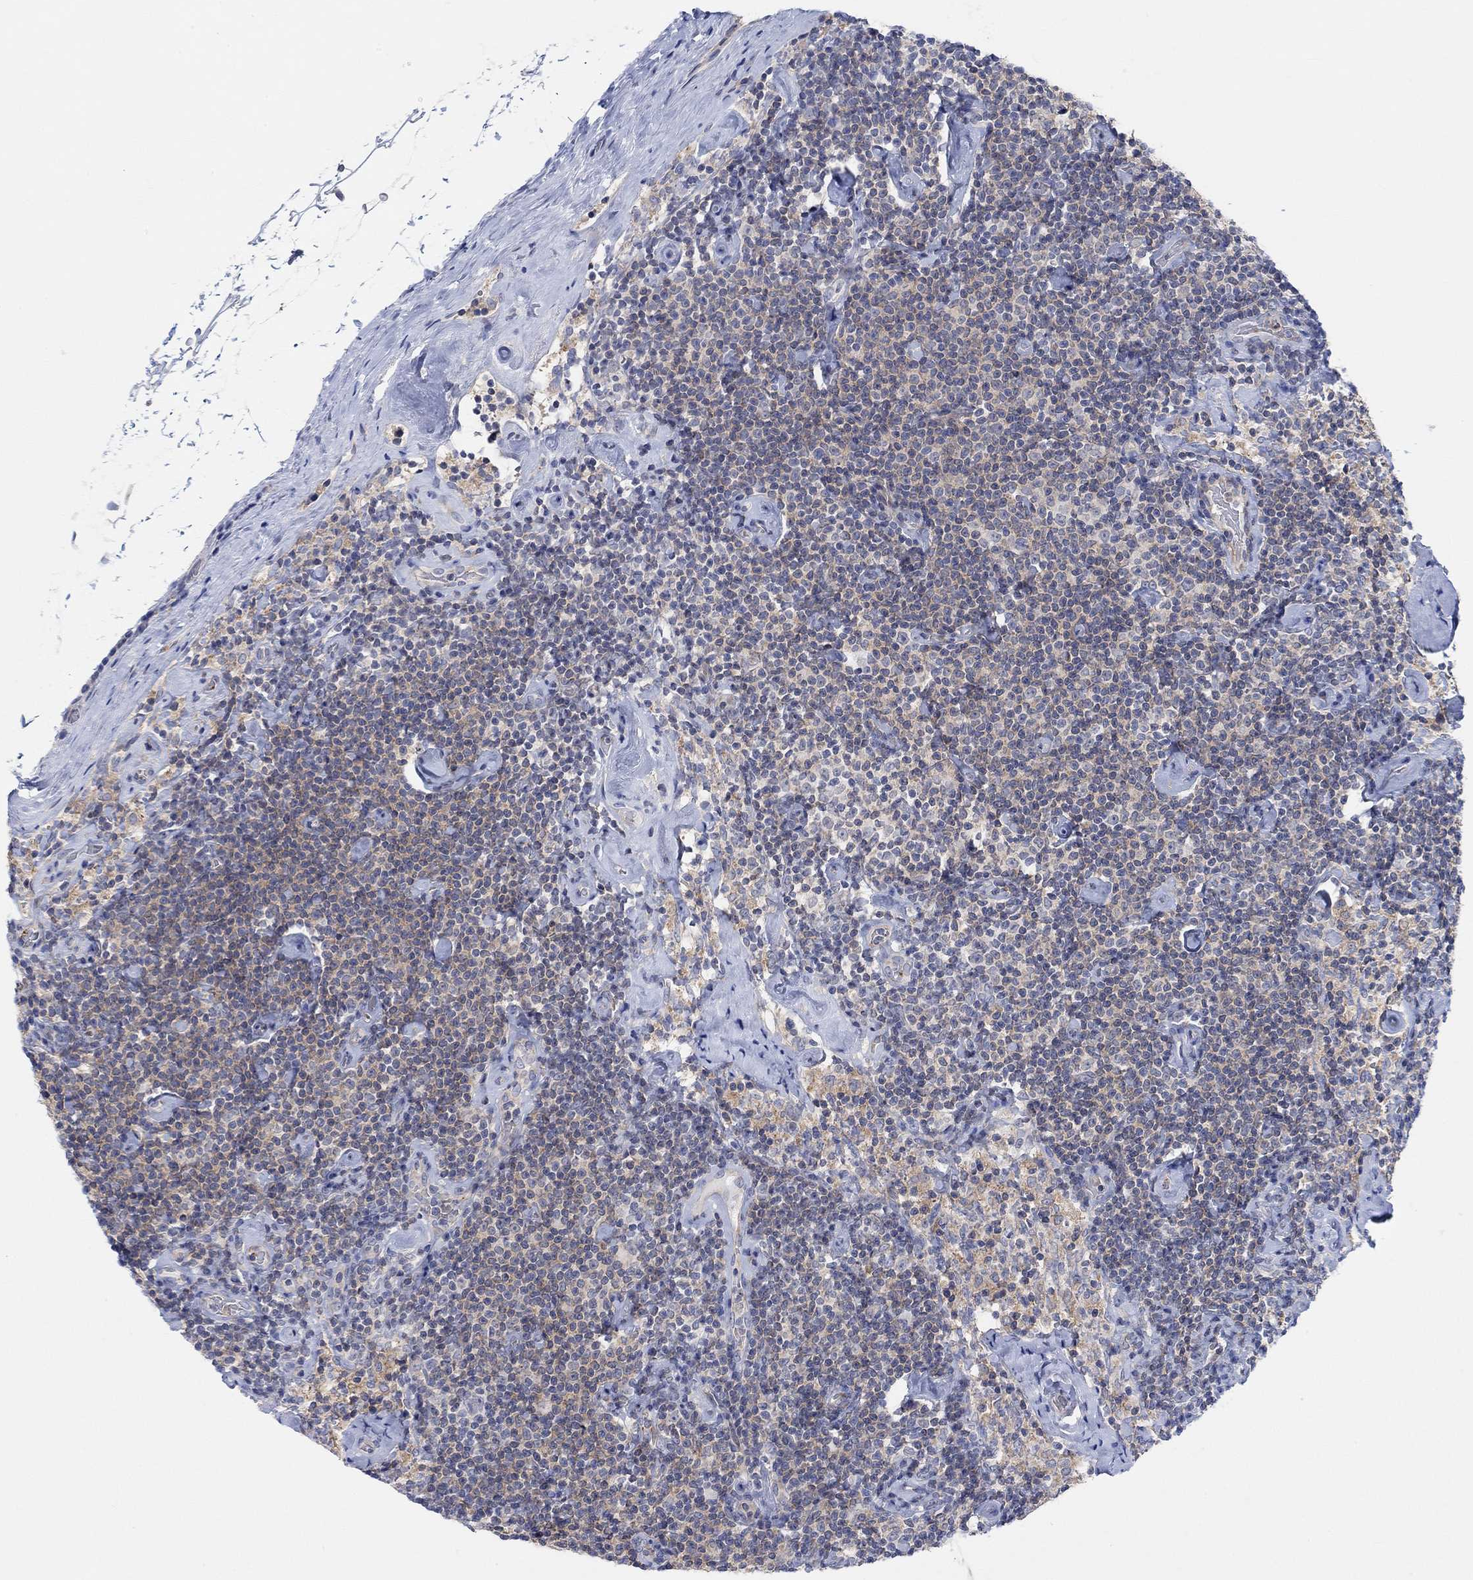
{"staining": {"intensity": "weak", "quantity": ">75%", "location": "cytoplasmic/membranous"}, "tissue": "lymphoma", "cell_type": "Tumor cells", "image_type": "cancer", "snomed": [{"axis": "morphology", "description": "Malignant lymphoma, non-Hodgkin's type, Low grade"}, {"axis": "topography", "description": "Lymph node"}], "caption": "Human low-grade malignant lymphoma, non-Hodgkin's type stained for a protein (brown) demonstrates weak cytoplasmic/membranous positive expression in about >75% of tumor cells.", "gene": "PMFBP1", "patient": {"sex": "male", "age": 81}}